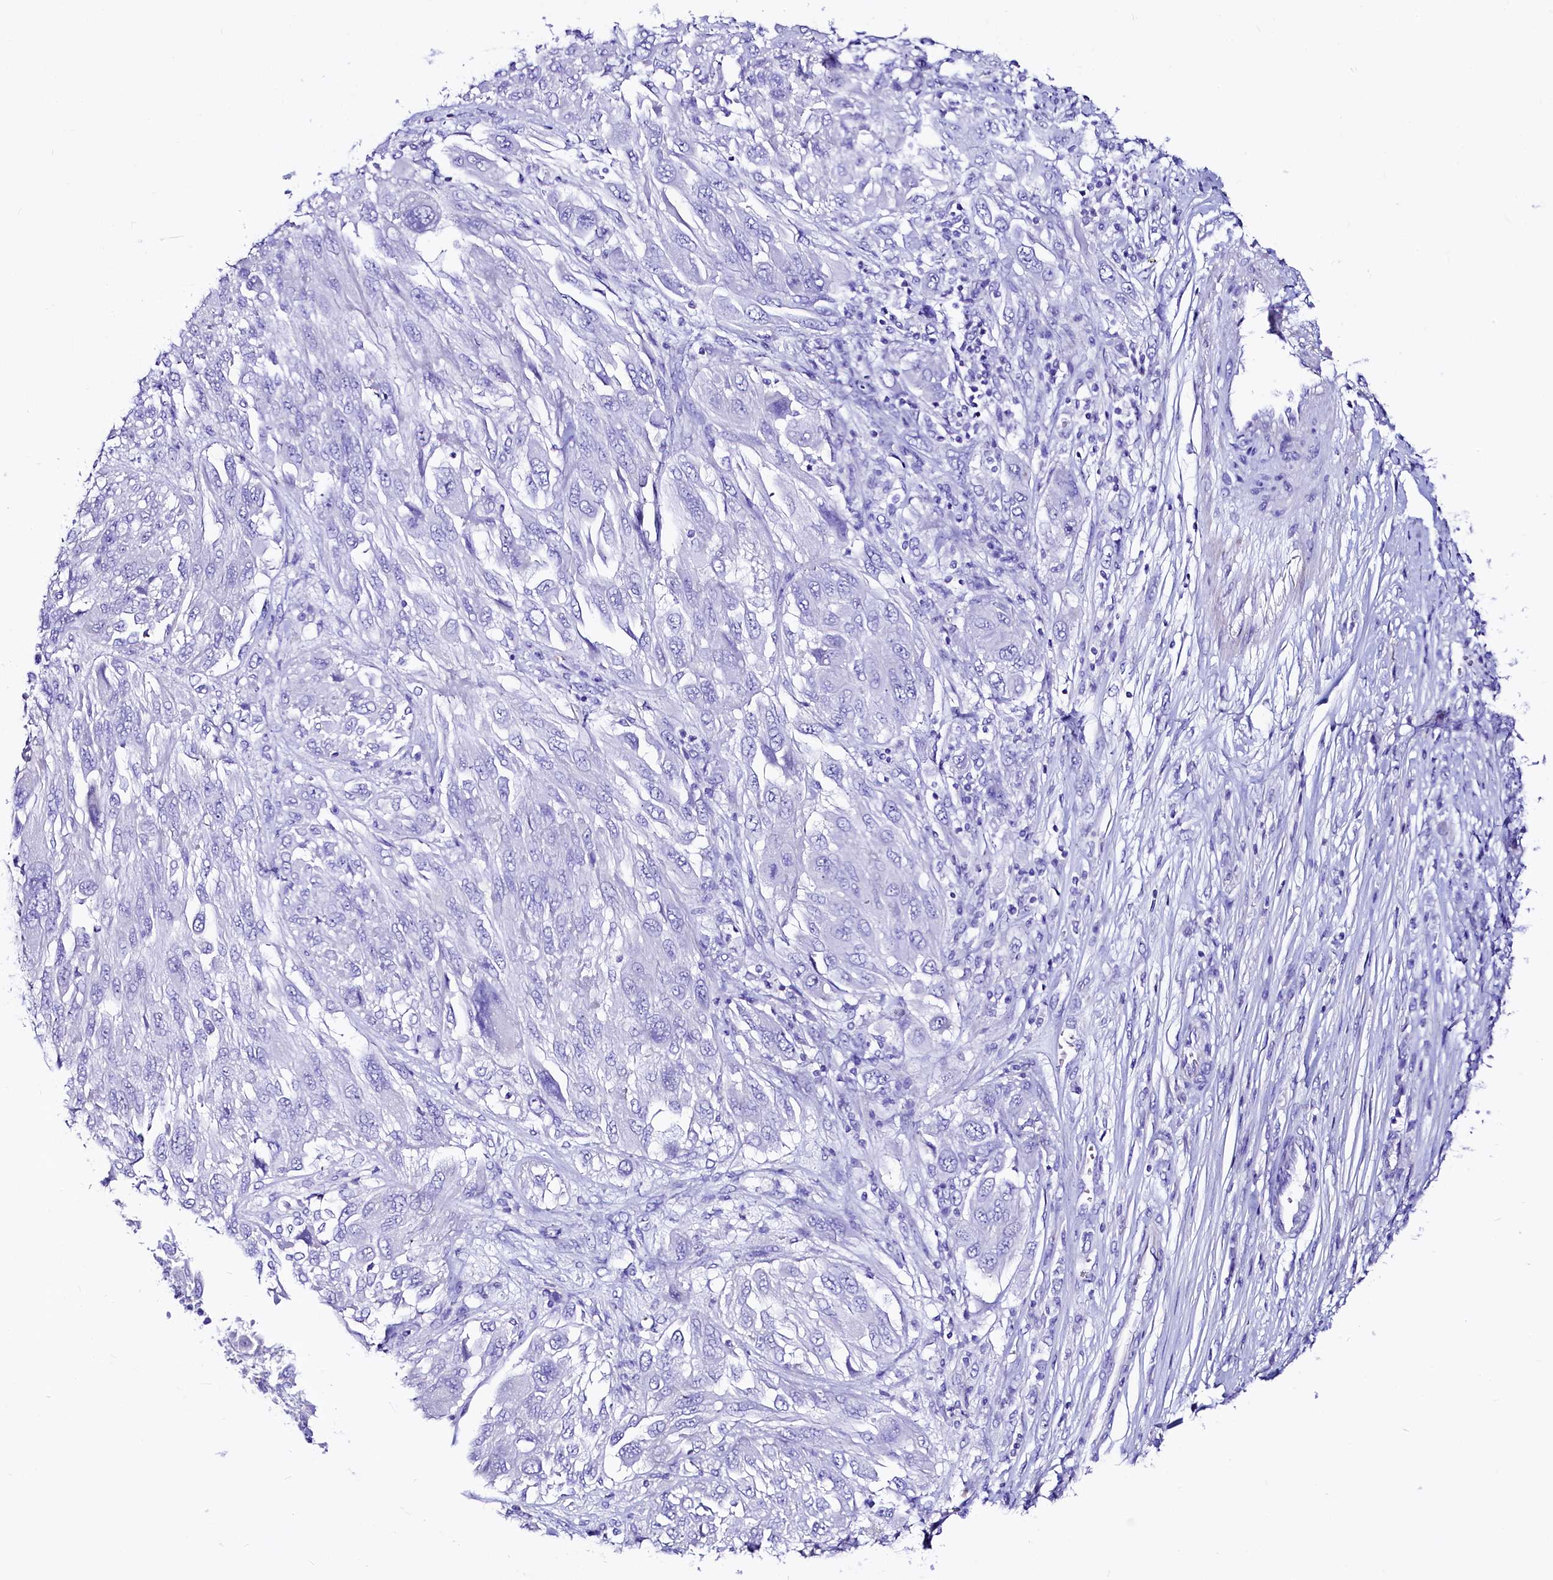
{"staining": {"intensity": "negative", "quantity": "none", "location": "none"}, "tissue": "melanoma", "cell_type": "Tumor cells", "image_type": "cancer", "snomed": [{"axis": "morphology", "description": "Malignant melanoma, NOS"}, {"axis": "topography", "description": "Skin"}], "caption": "High magnification brightfield microscopy of melanoma stained with DAB (brown) and counterstained with hematoxylin (blue): tumor cells show no significant staining.", "gene": "RBP3", "patient": {"sex": "female", "age": 91}}